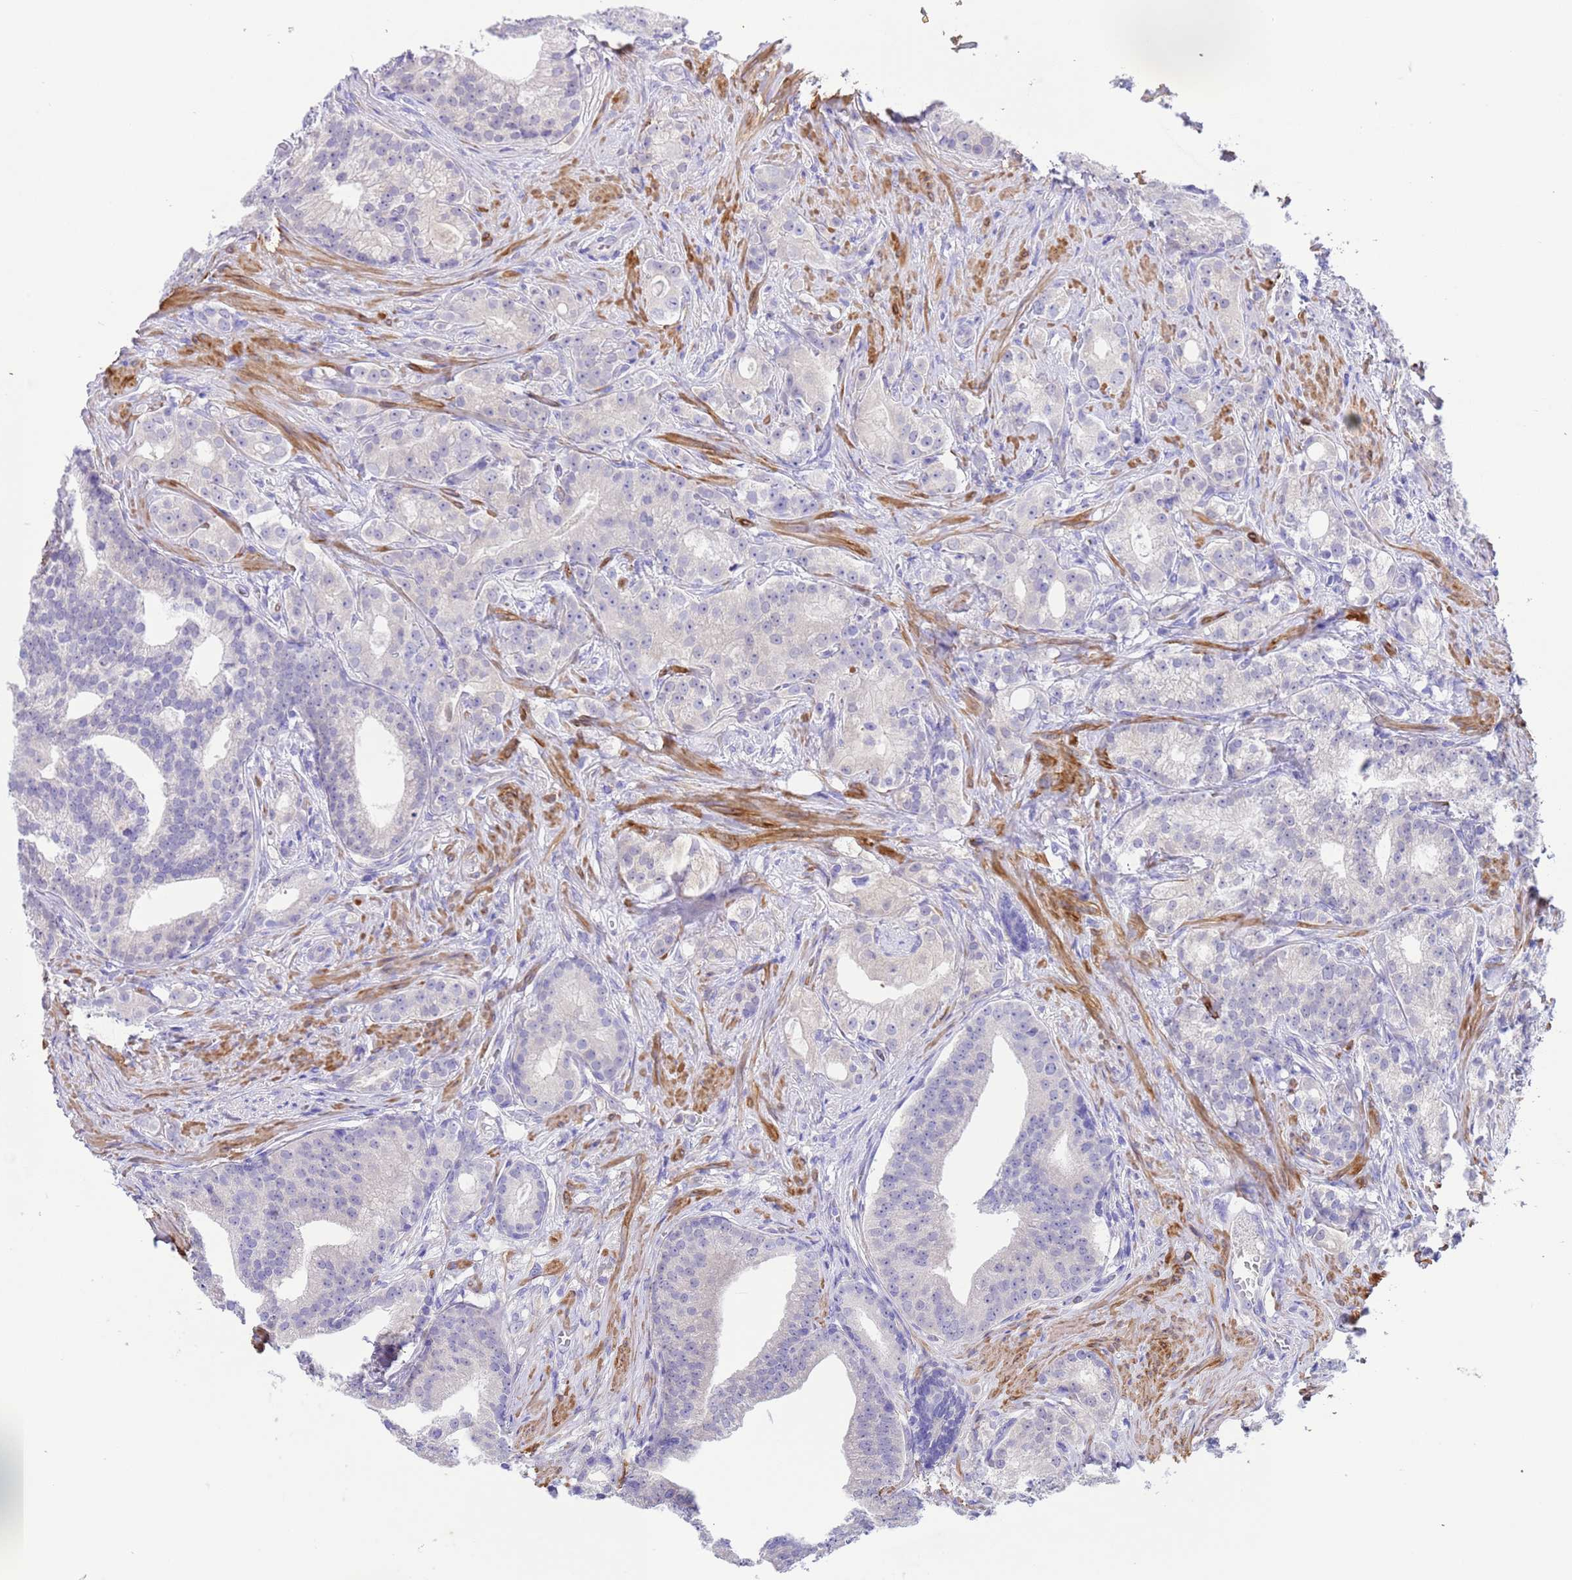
{"staining": {"intensity": "negative", "quantity": "none", "location": "none"}, "tissue": "prostate cancer", "cell_type": "Tumor cells", "image_type": "cancer", "snomed": [{"axis": "morphology", "description": "Adenocarcinoma, Low grade"}, {"axis": "topography", "description": "Prostate"}], "caption": "High power microscopy micrograph of an IHC micrograph of low-grade adenocarcinoma (prostate), revealing no significant expression in tumor cells. (DAB immunohistochemistry visualized using brightfield microscopy, high magnification).", "gene": "USP38", "patient": {"sex": "male", "age": 71}}